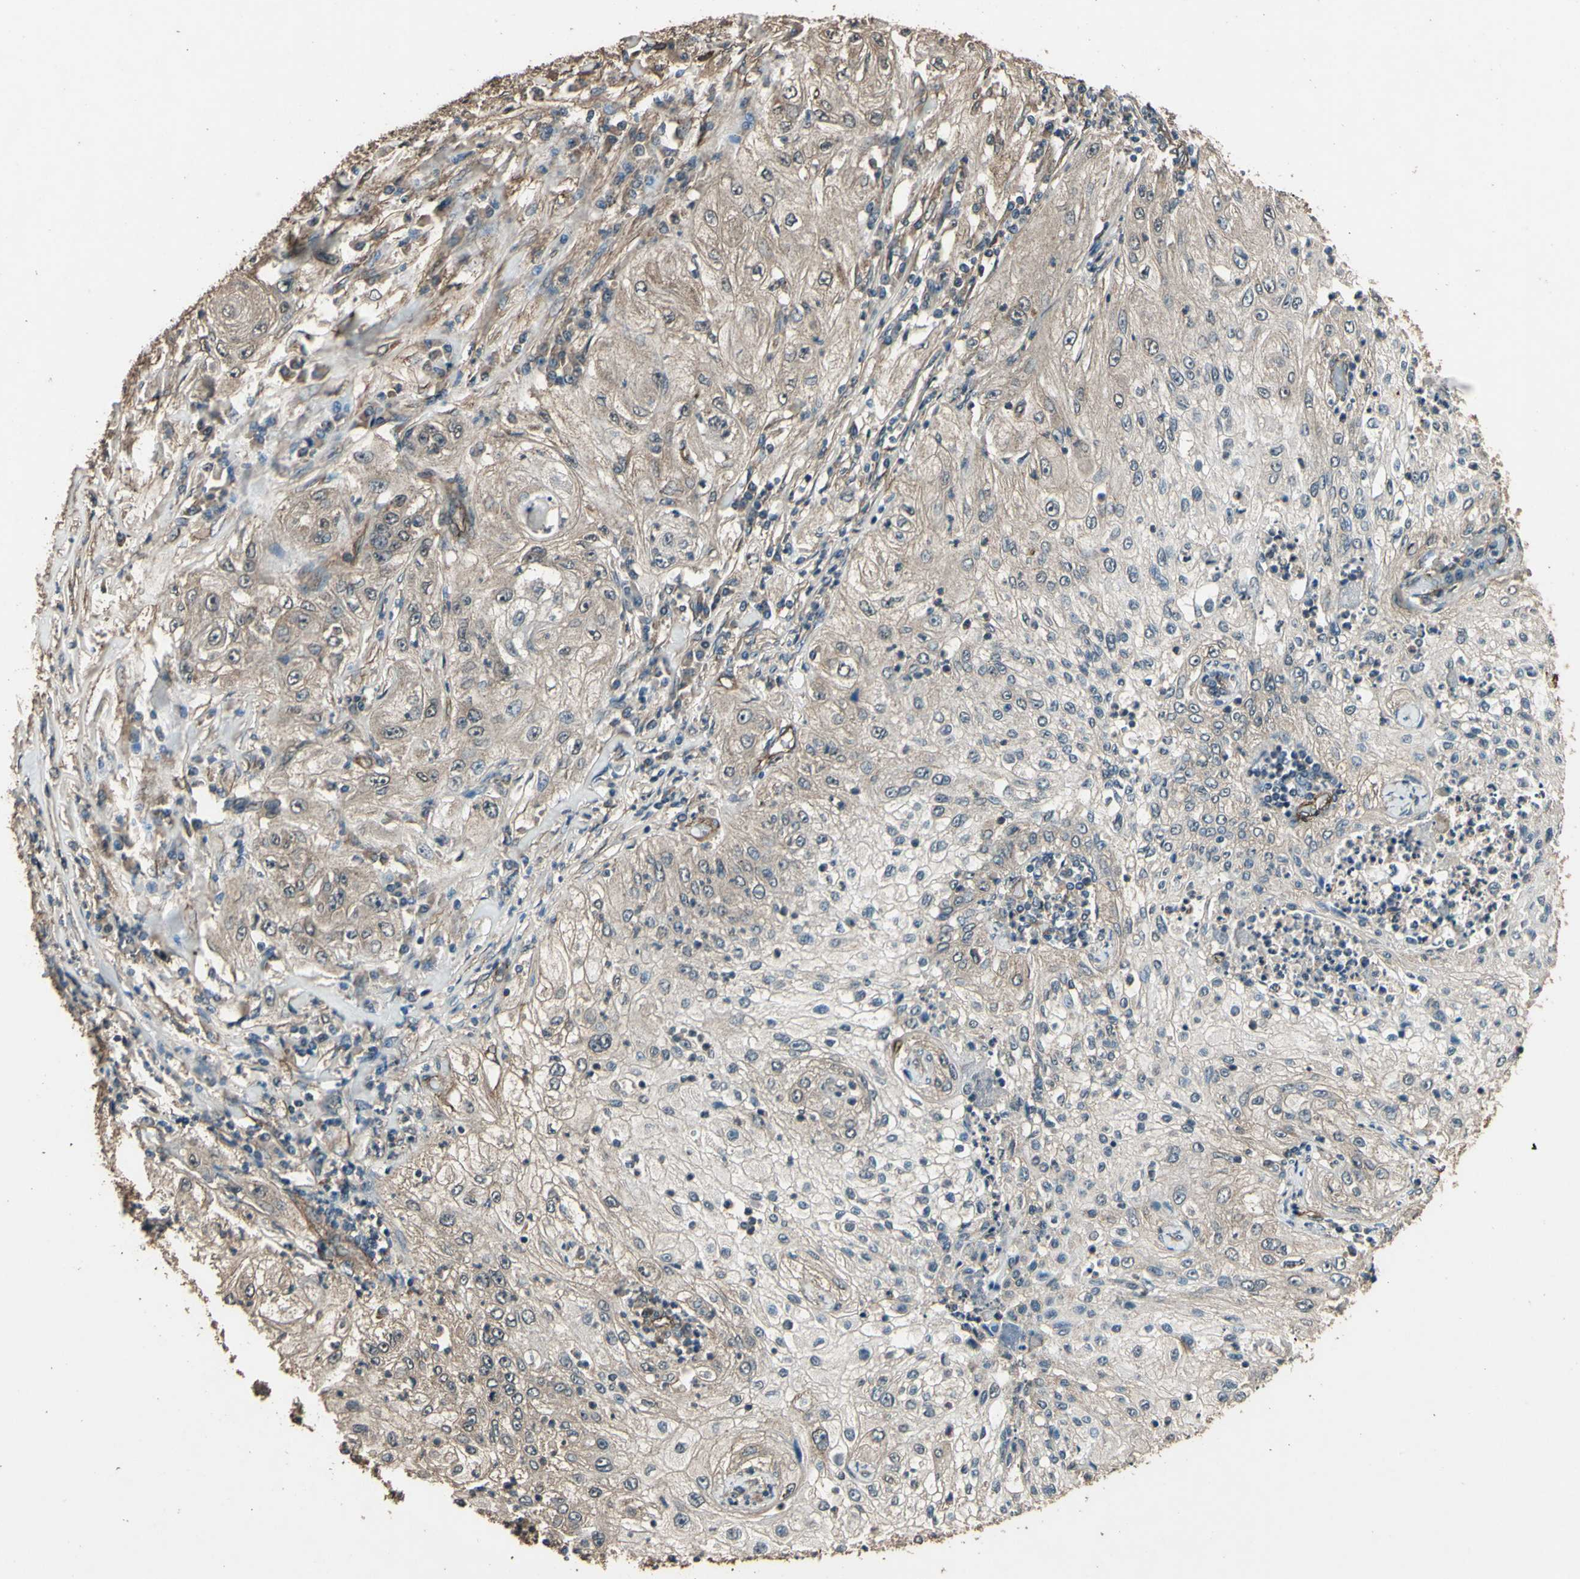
{"staining": {"intensity": "weak", "quantity": ">75%", "location": "cytoplasmic/membranous"}, "tissue": "lung cancer", "cell_type": "Tumor cells", "image_type": "cancer", "snomed": [{"axis": "morphology", "description": "Inflammation, NOS"}, {"axis": "morphology", "description": "Squamous cell carcinoma, NOS"}, {"axis": "topography", "description": "Lymph node"}, {"axis": "topography", "description": "Soft tissue"}, {"axis": "topography", "description": "Lung"}], "caption": "The immunohistochemical stain shows weak cytoplasmic/membranous staining in tumor cells of lung cancer (squamous cell carcinoma) tissue. Immunohistochemistry stains the protein of interest in brown and the nuclei are stained blue.", "gene": "TSPO", "patient": {"sex": "male", "age": 66}}